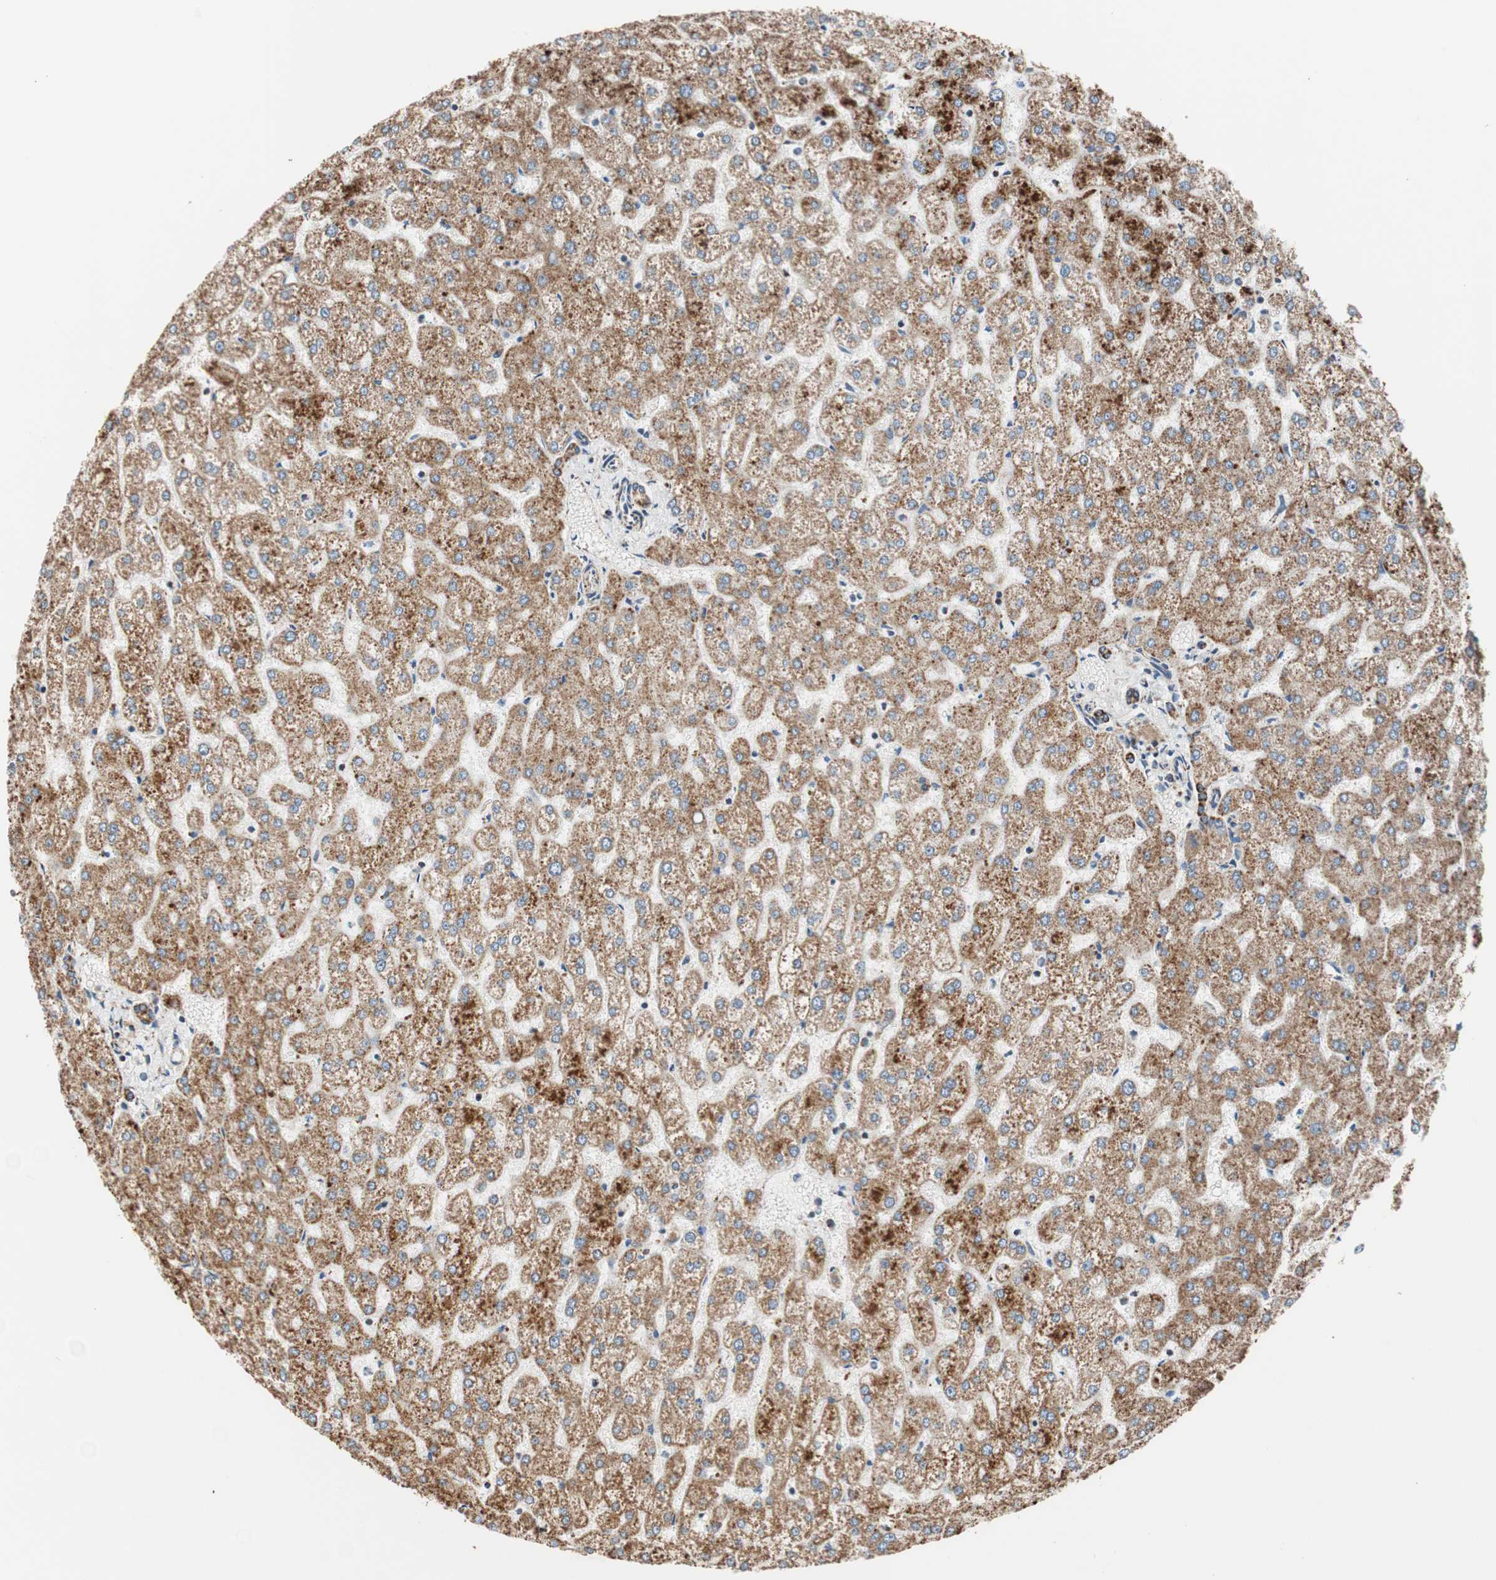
{"staining": {"intensity": "strong", "quantity": ">75%", "location": "cytoplasmic/membranous"}, "tissue": "liver", "cell_type": "Cholangiocytes", "image_type": "normal", "snomed": [{"axis": "morphology", "description": "Normal tissue, NOS"}, {"axis": "topography", "description": "Liver"}], "caption": "Immunohistochemical staining of benign liver exhibits high levels of strong cytoplasmic/membranous expression in approximately >75% of cholangiocytes.", "gene": "PCSK4", "patient": {"sex": "female", "age": 32}}